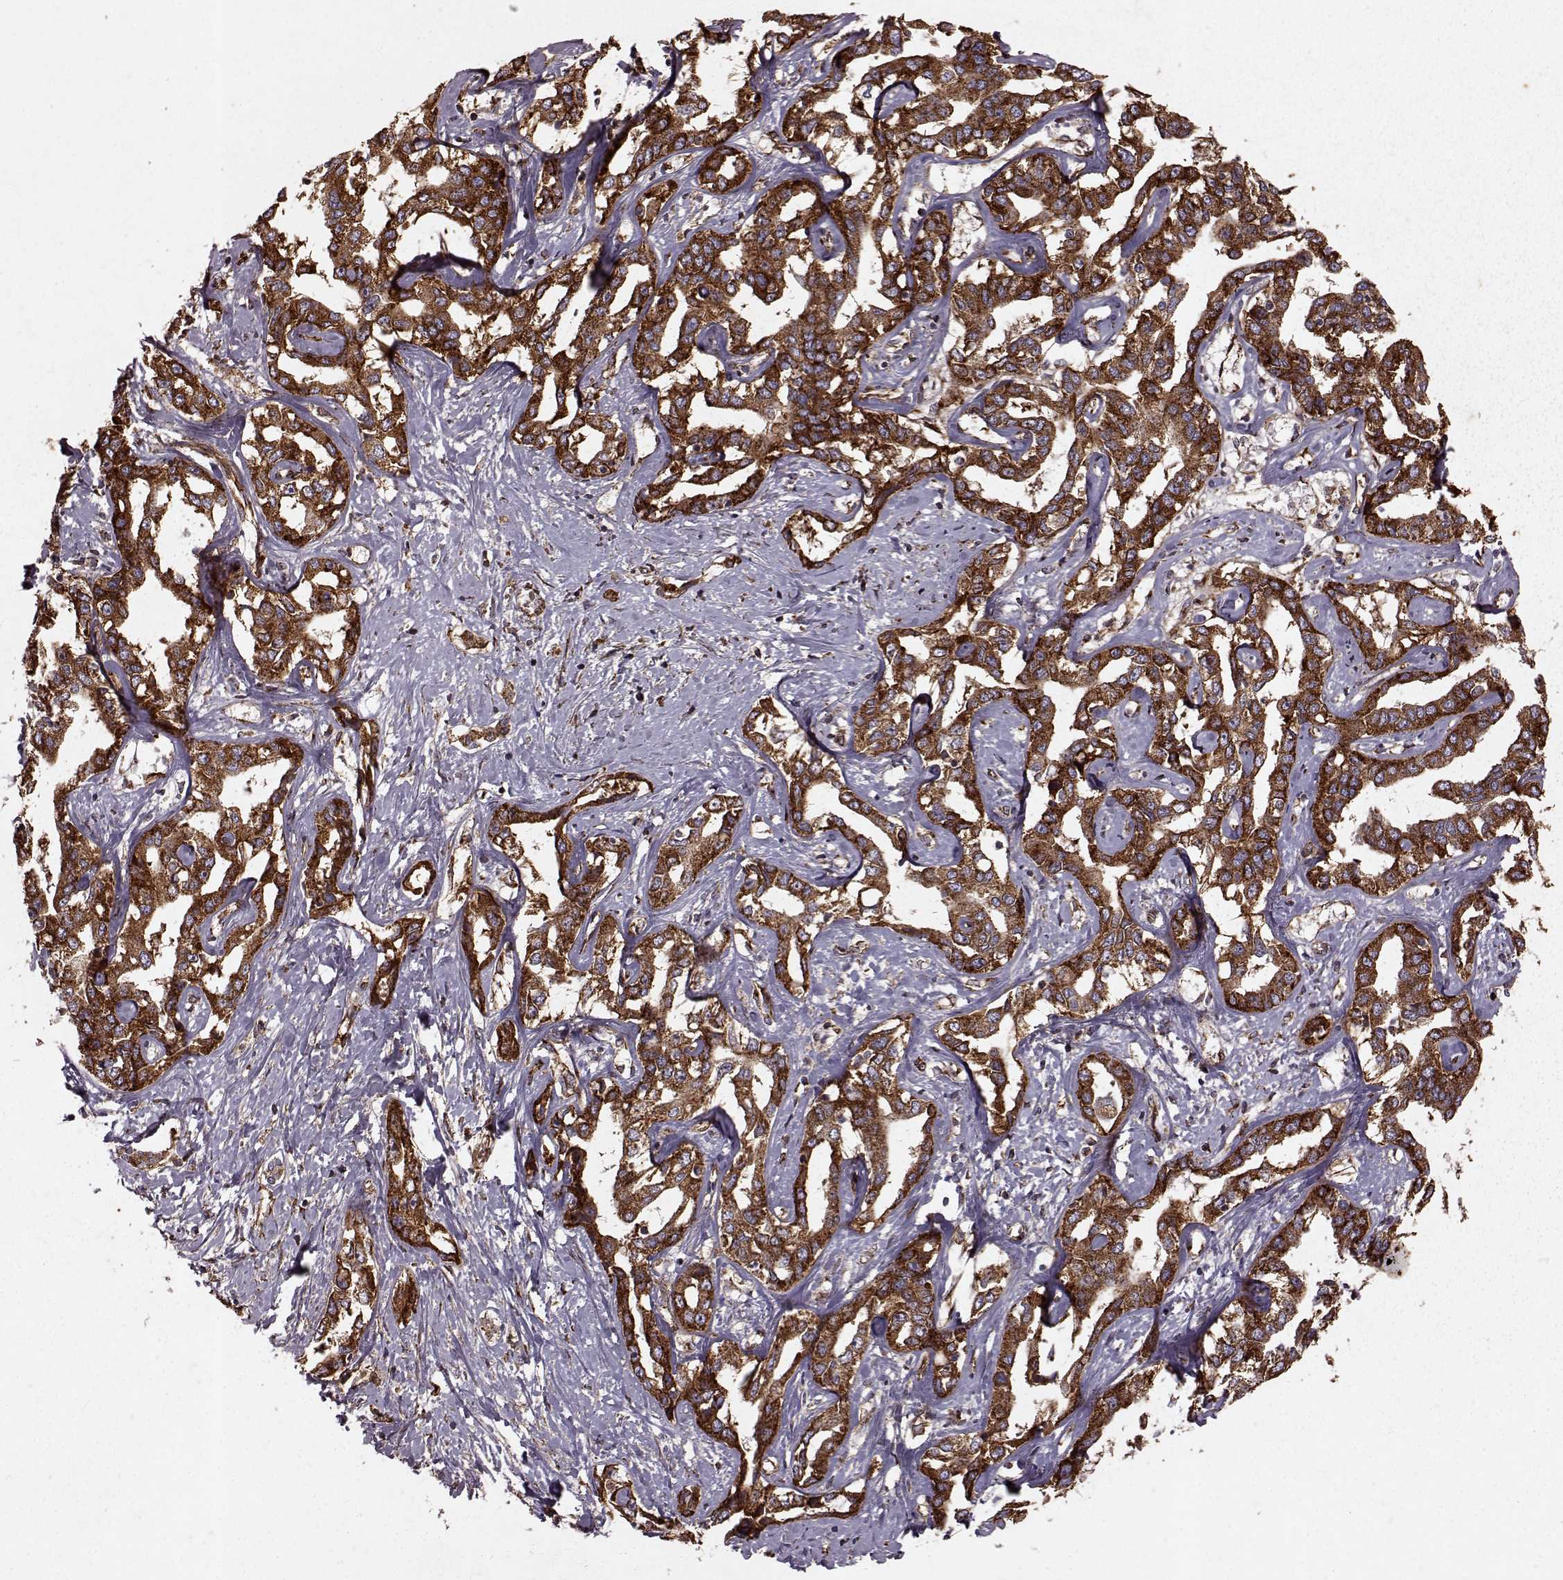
{"staining": {"intensity": "strong", "quantity": ">75%", "location": "cytoplasmic/membranous"}, "tissue": "liver cancer", "cell_type": "Tumor cells", "image_type": "cancer", "snomed": [{"axis": "morphology", "description": "Cholangiocarcinoma"}, {"axis": "topography", "description": "Liver"}], "caption": "Liver cancer stained for a protein displays strong cytoplasmic/membranous positivity in tumor cells.", "gene": "FXN", "patient": {"sex": "male", "age": 59}}